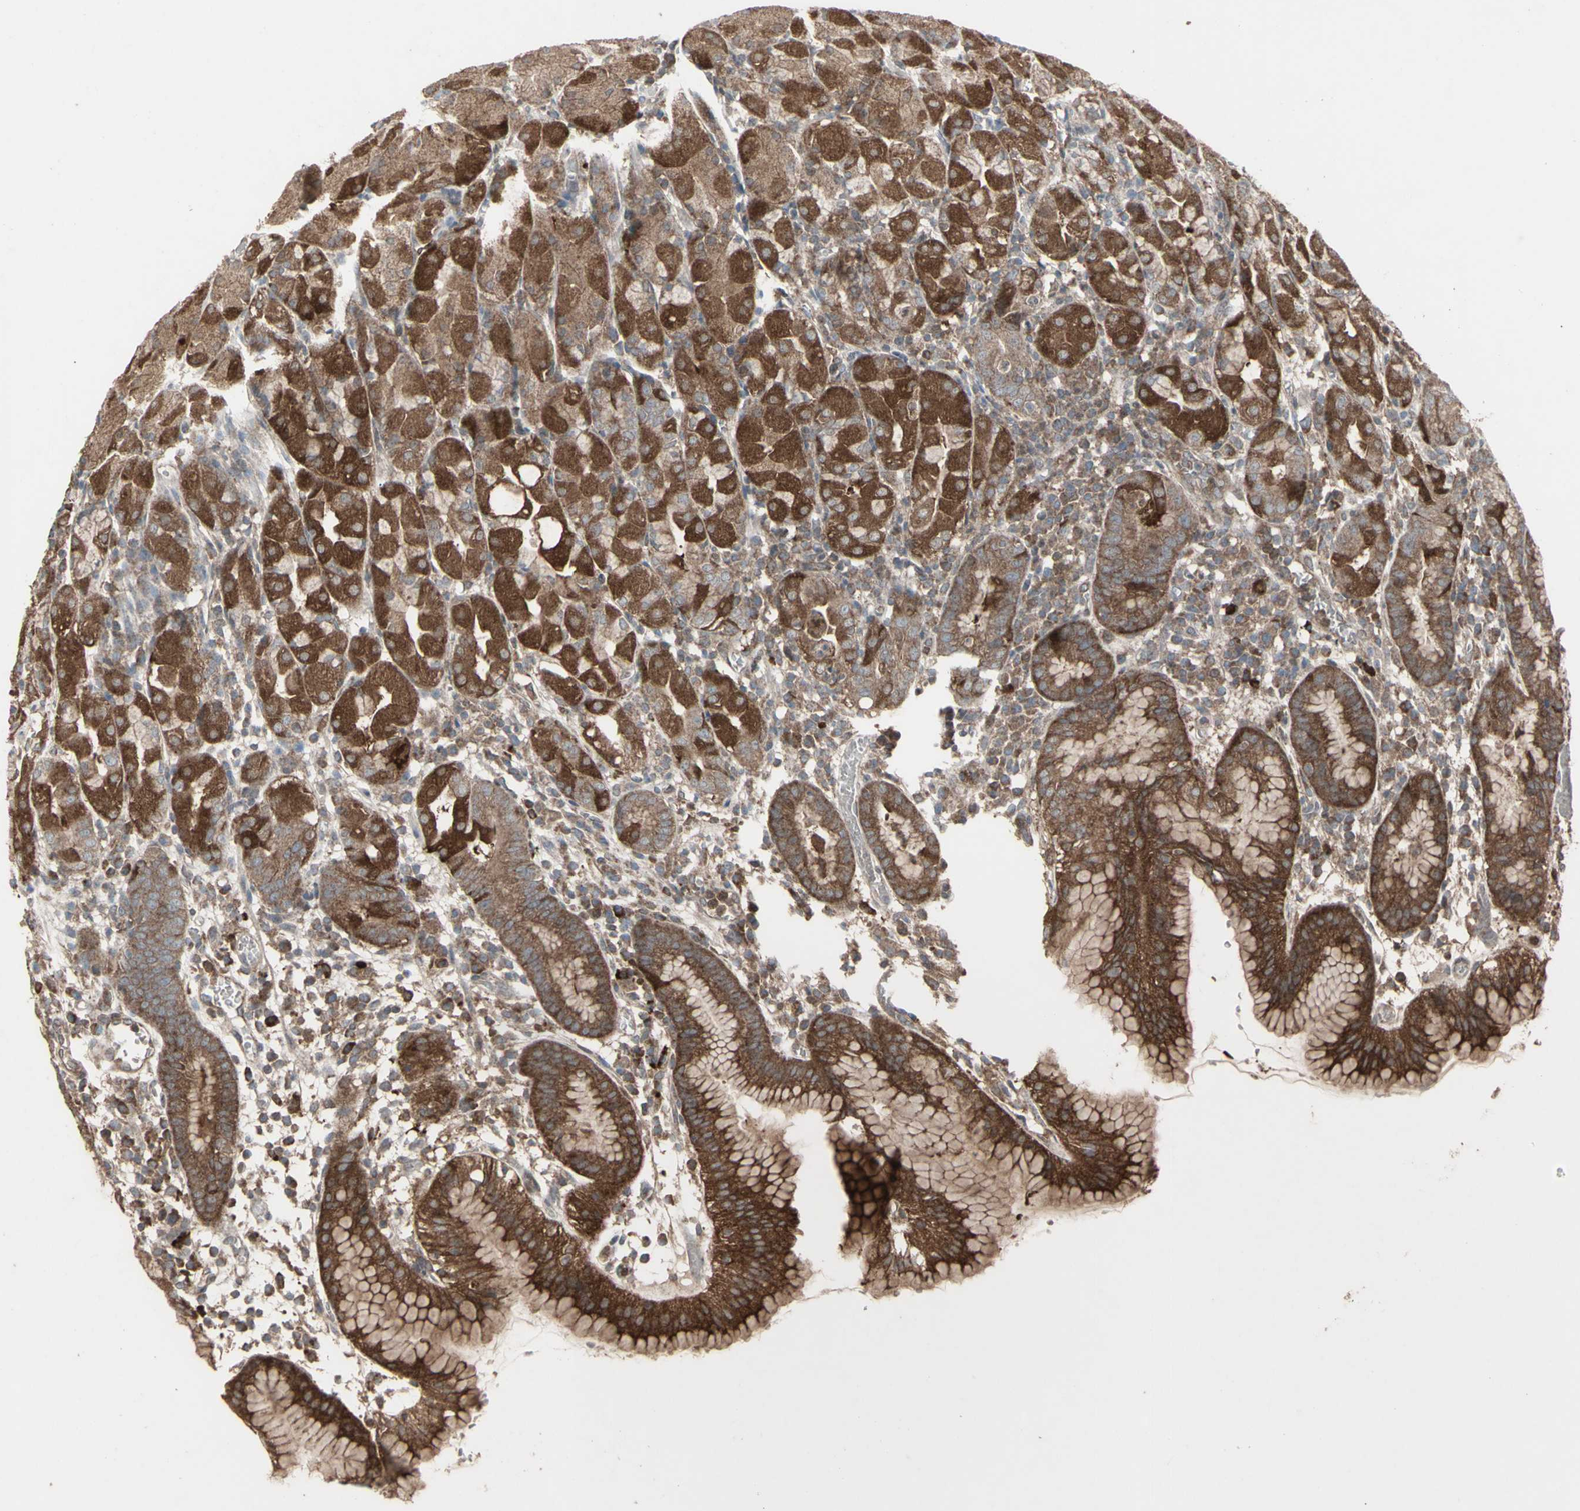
{"staining": {"intensity": "strong", "quantity": ">75%", "location": "cytoplasmic/membranous"}, "tissue": "stomach", "cell_type": "Glandular cells", "image_type": "normal", "snomed": [{"axis": "morphology", "description": "Normal tissue, NOS"}, {"axis": "topography", "description": "Stomach"}, {"axis": "topography", "description": "Stomach, lower"}], "caption": "Immunohistochemistry (IHC) (DAB) staining of benign stomach displays strong cytoplasmic/membranous protein expression in approximately >75% of glandular cells.", "gene": "RNASEL", "patient": {"sex": "female", "age": 75}}